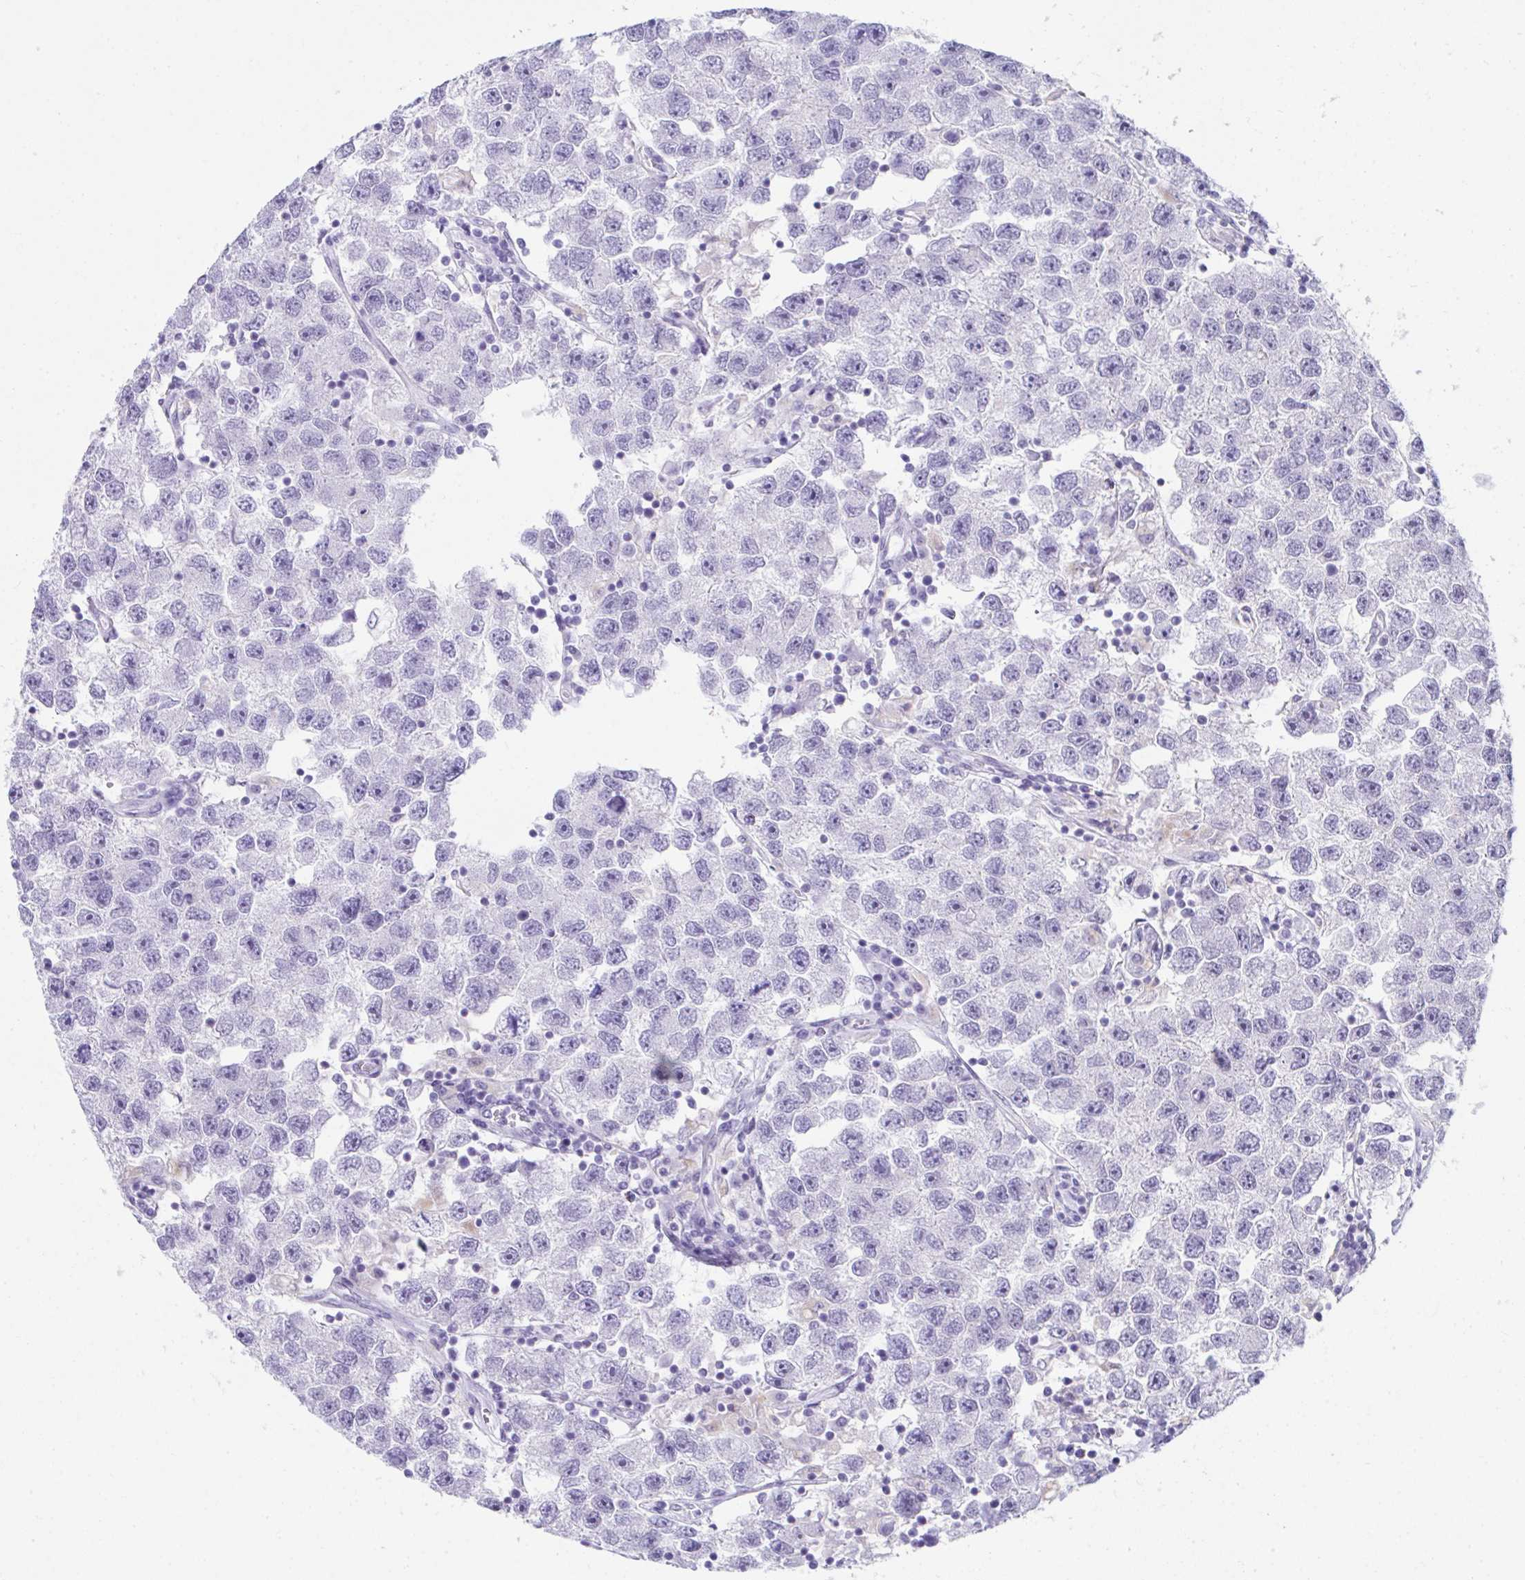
{"staining": {"intensity": "negative", "quantity": "none", "location": "none"}, "tissue": "testis cancer", "cell_type": "Tumor cells", "image_type": "cancer", "snomed": [{"axis": "morphology", "description": "Seminoma, NOS"}, {"axis": "topography", "description": "Testis"}], "caption": "A high-resolution image shows IHC staining of testis cancer (seminoma), which exhibits no significant staining in tumor cells.", "gene": "ATP6V0D2", "patient": {"sex": "male", "age": 26}}